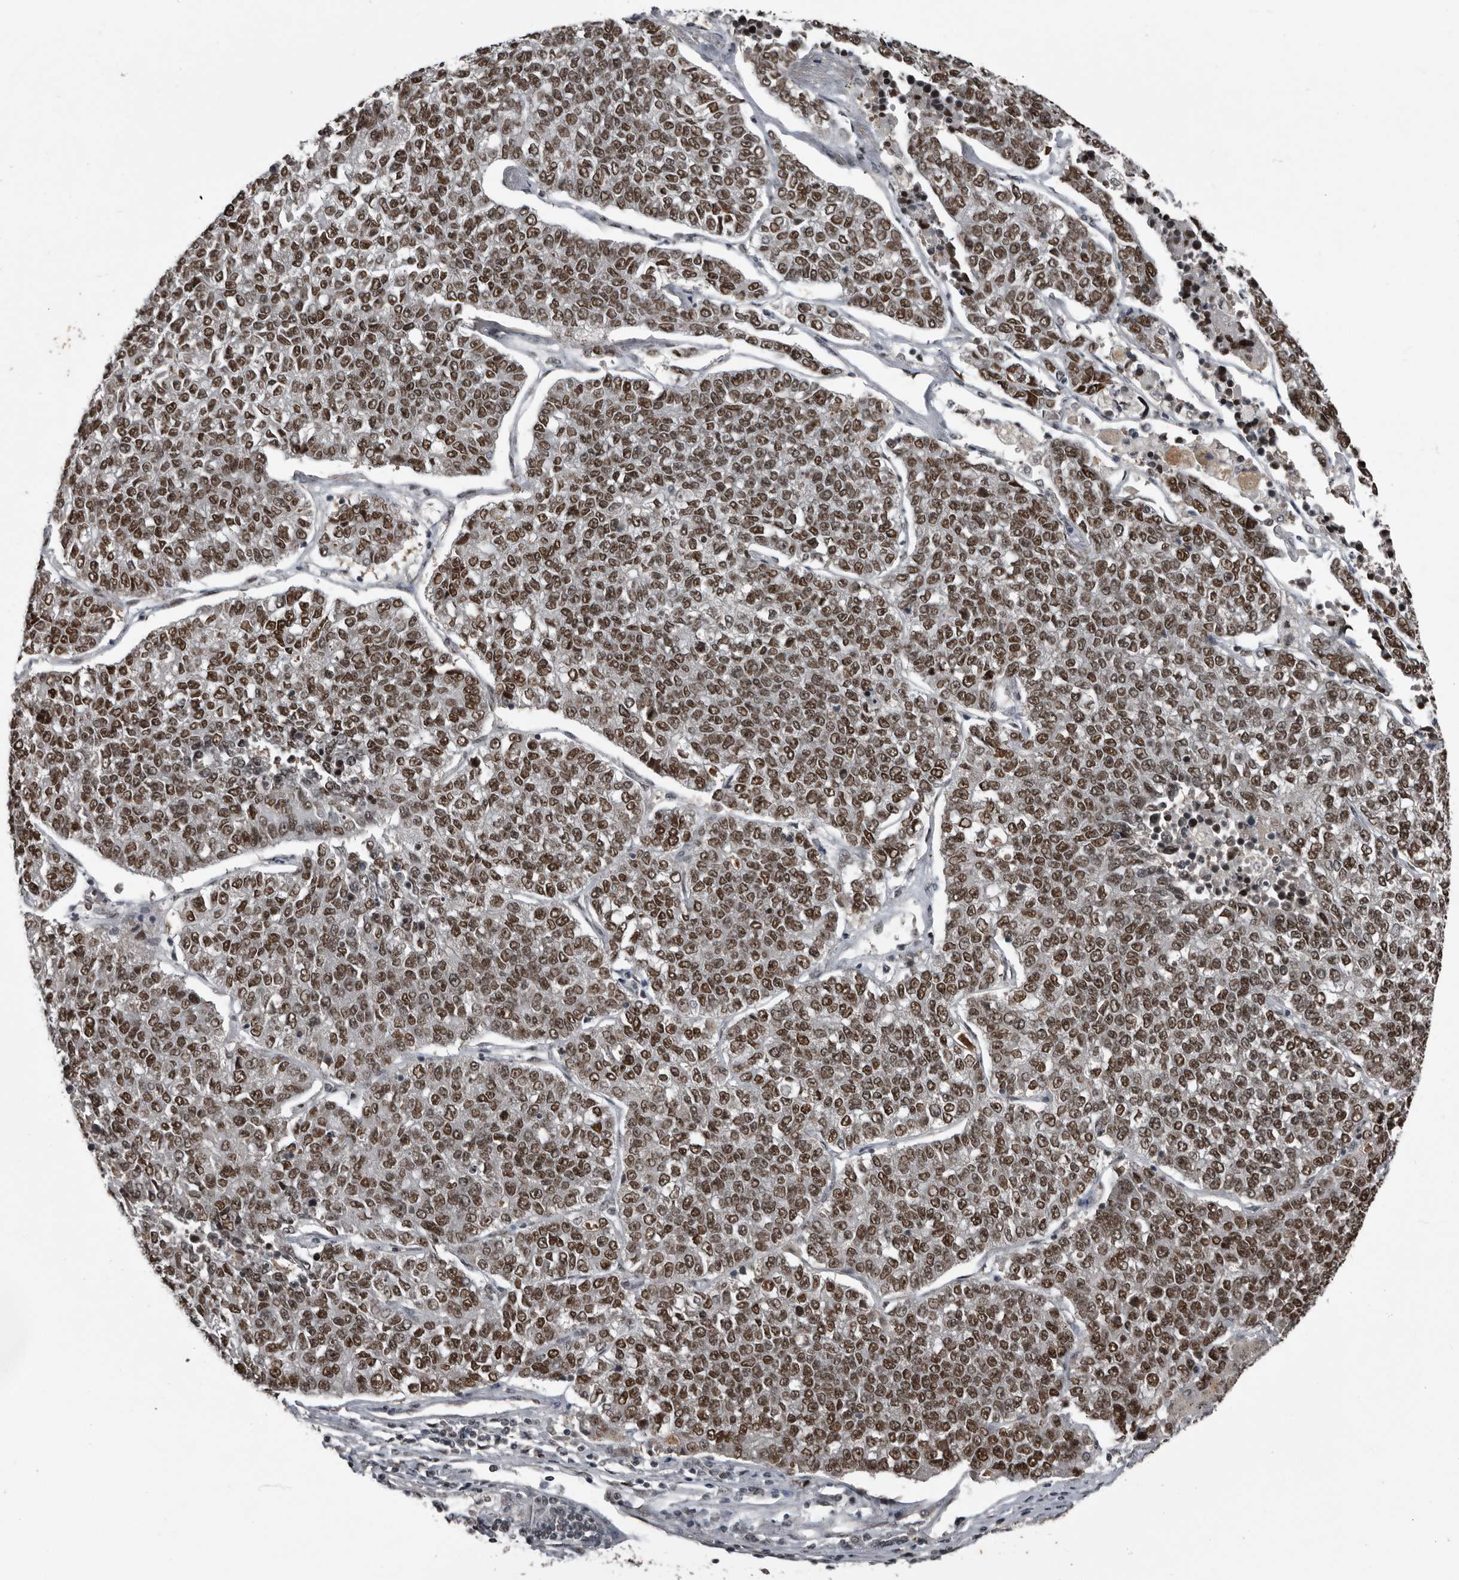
{"staining": {"intensity": "moderate", "quantity": ">75%", "location": "nuclear"}, "tissue": "lung cancer", "cell_type": "Tumor cells", "image_type": "cancer", "snomed": [{"axis": "morphology", "description": "Adenocarcinoma, NOS"}, {"axis": "topography", "description": "Lung"}], "caption": "This is an image of immunohistochemistry staining of lung adenocarcinoma, which shows moderate expression in the nuclear of tumor cells.", "gene": "CHD1L", "patient": {"sex": "male", "age": 49}}